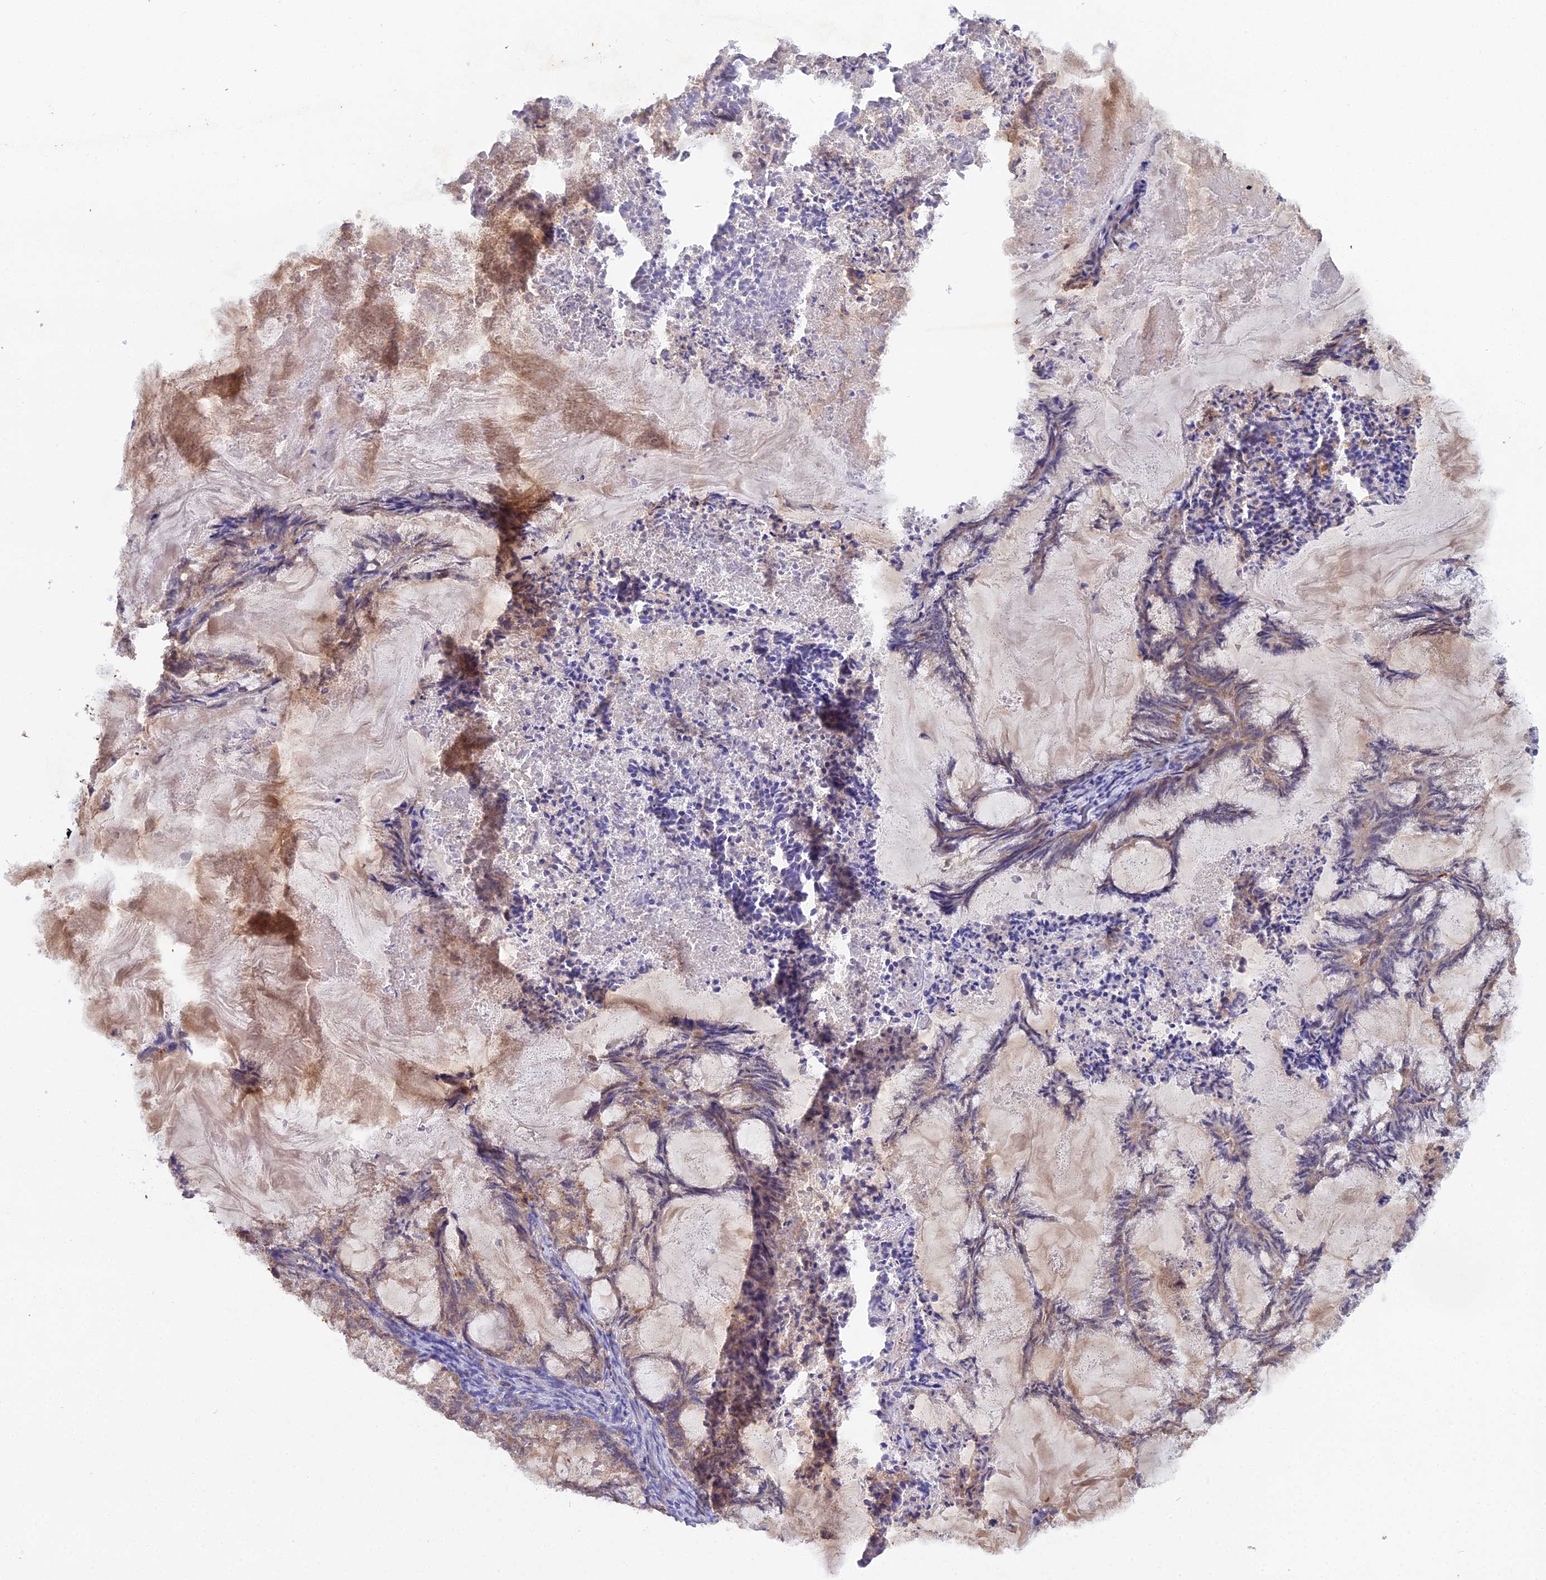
{"staining": {"intensity": "moderate", "quantity": "25%-75%", "location": "cytoplasmic/membranous"}, "tissue": "endometrial cancer", "cell_type": "Tumor cells", "image_type": "cancer", "snomed": [{"axis": "morphology", "description": "Adenocarcinoma, NOS"}, {"axis": "topography", "description": "Endometrium"}], "caption": "Protein staining of endometrial cancer (adenocarcinoma) tissue displays moderate cytoplasmic/membranous staining in about 25%-75% of tumor cells.", "gene": "TMEM258", "patient": {"sex": "female", "age": 86}}